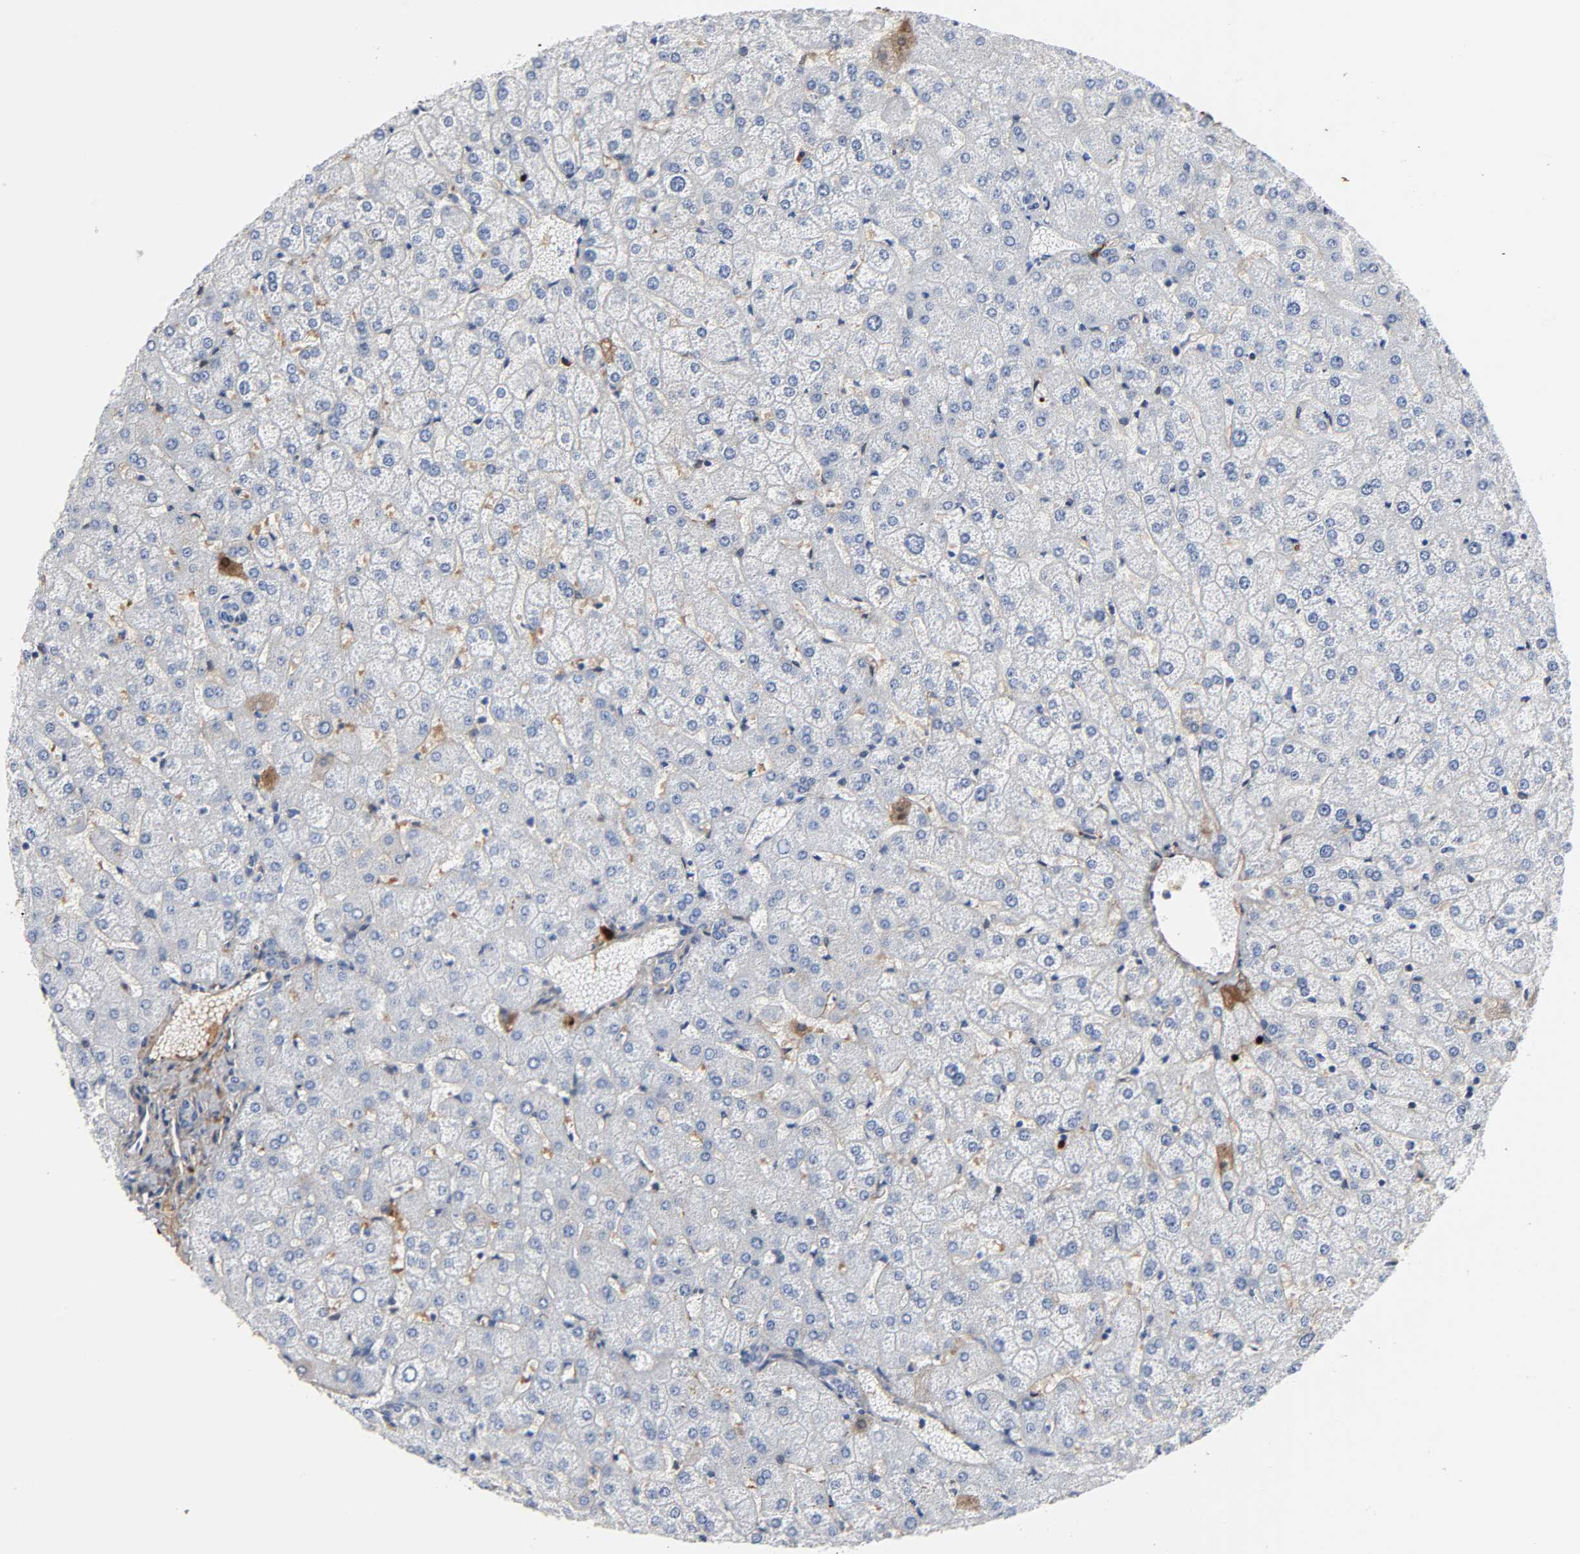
{"staining": {"intensity": "negative", "quantity": "none", "location": "none"}, "tissue": "liver", "cell_type": "Cholangiocytes", "image_type": "normal", "snomed": [{"axis": "morphology", "description": "Normal tissue, NOS"}, {"axis": "topography", "description": "Liver"}], "caption": "This is an immunohistochemistry (IHC) image of benign liver. There is no expression in cholangiocytes.", "gene": "FBLN1", "patient": {"sex": "female", "age": 32}}